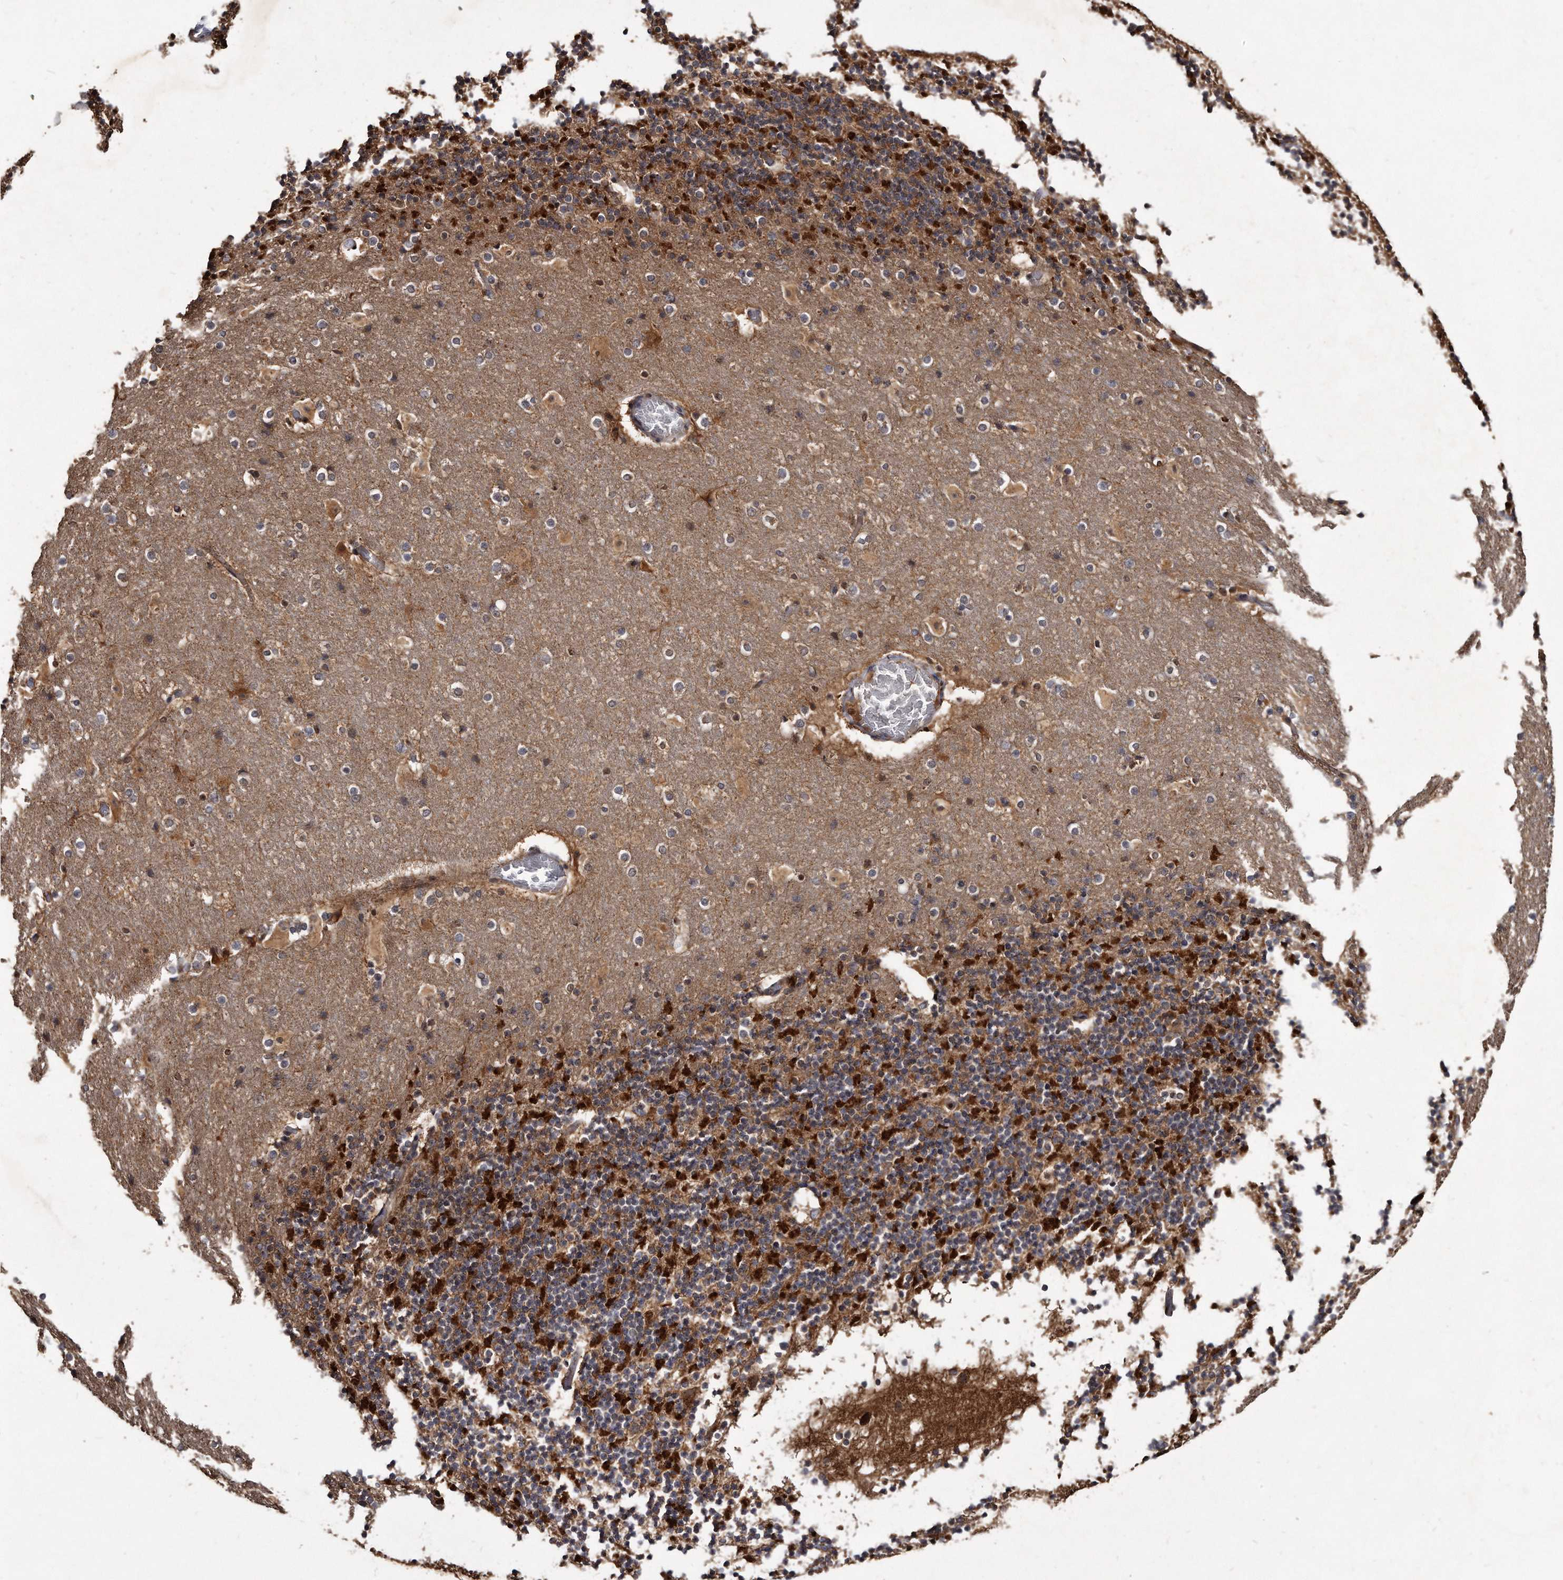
{"staining": {"intensity": "strong", "quantity": ">75%", "location": "cytoplasmic/membranous"}, "tissue": "cerebellum", "cell_type": "Cells in granular layer", "image_type": "normal", "snomed": [{"axis": "morphology", "description": "Normal tissue, NOS"}, {"axis": "topography", "description": "Cerebellum"}], "caption": "The histopathology image displays immunohistochemical staining of benign cerebellum. There is strong cytoplasmic/membranous staining is appreciated in approximately >75% of cells in granular layer. (Stains: DAB in brown, nuclei in blue, Microscopy: brightfield microscopy at high magnification).", "gene": "FAM136A", "patient": {"sex": "male", "age": 57}}